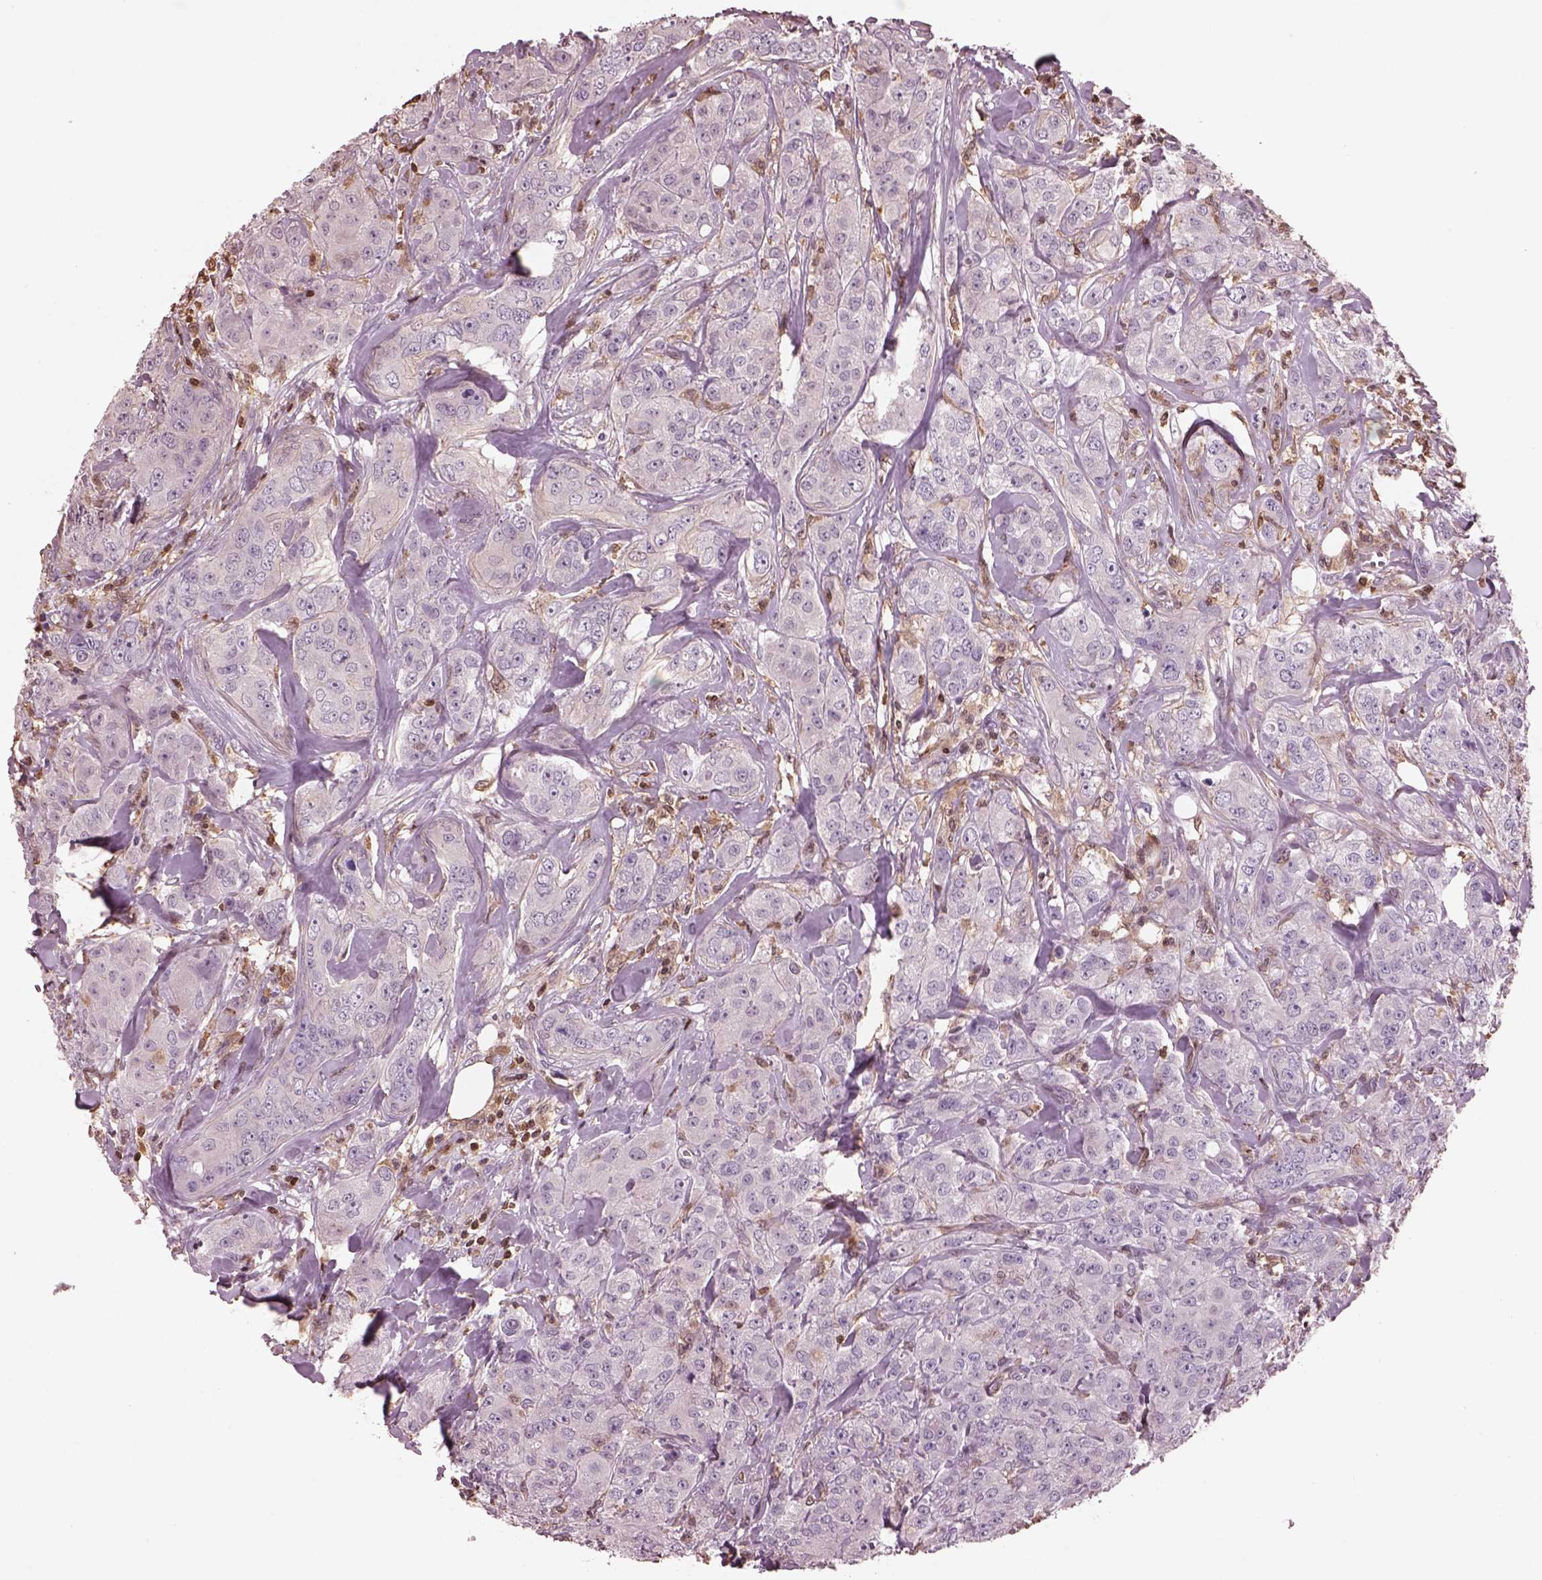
{"staining": {"intensity": "negative", "quantity": "none", "location": "none"}, "tissue": "breast cancer", "cell_type": "Tumor cells", "image_type": "cancer", "snomed": [{"axis": "morphology", "description": "Duct carcinoma"}, {"axis": "topography", "description": "Breast"}], "caption": "Tumor cells show no significant protein positivity in intraductal carcinoma (breast). The staining was performed using DAB (3,3'-diaminobenzidine) to visualize the protein expression in brown, while the nuclei were stained in blue with hematoxylin (Magnification: 20x).", "gene": "IL31RA", "patient": {"sex": "female", "age": 43}}